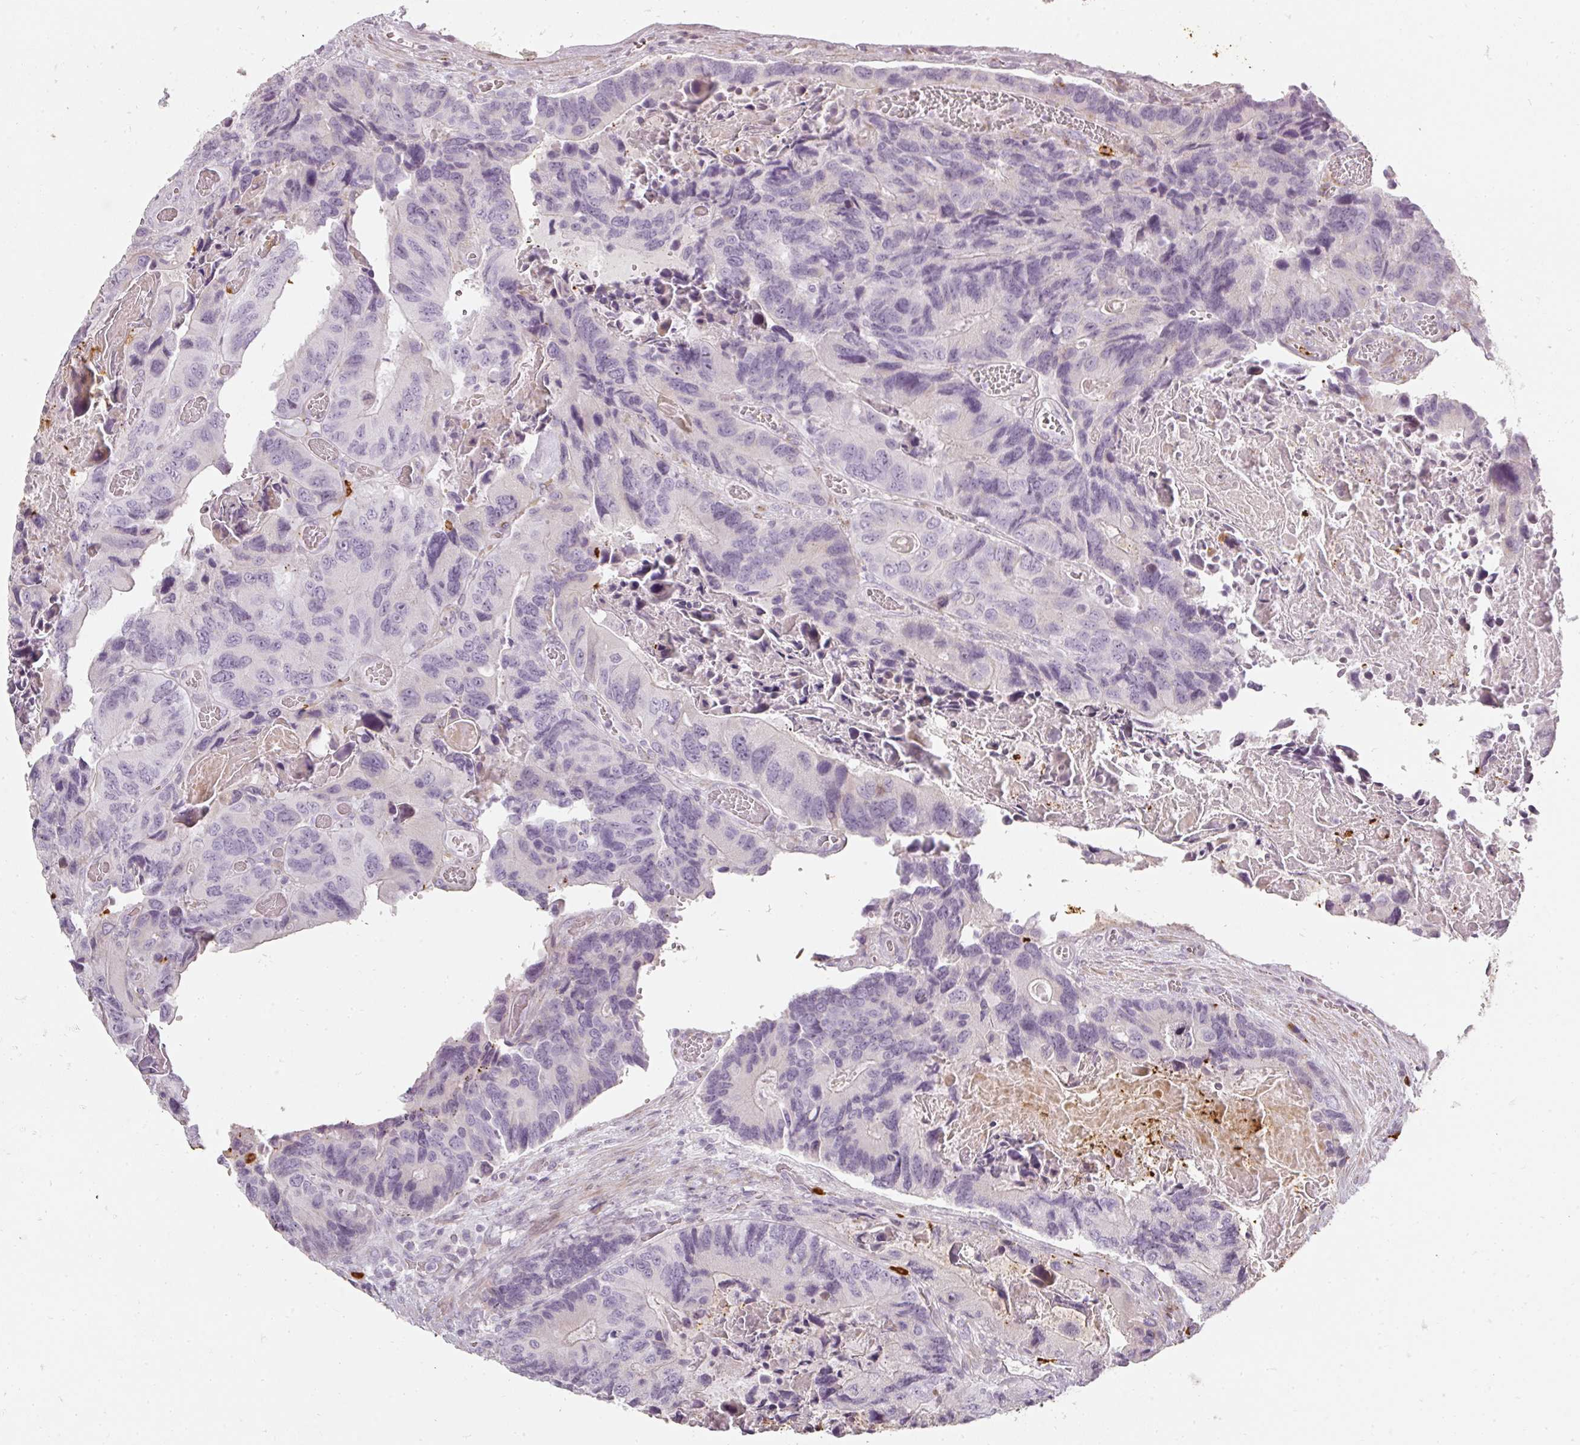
{"staining": {"intensity": "negative", "quantity": "none", "location": "none"}, "tissue": "colorectal cancer", "cell_type": "Tumor cells", "image_type": "cancer", "snomed": [{"axis": "morphology", "description": "Adenocarcinoma, NOS"}, {"axis": "topography", "description": "Colon"}], "caption": "The histopathology image exhibits no significant staining in tumor cells of colorectal adenocarcinoma. (IHC, brightfield microscopy, high magnification).", "gene": "BIK", "patient": {"sex": "male", "age": 84}}